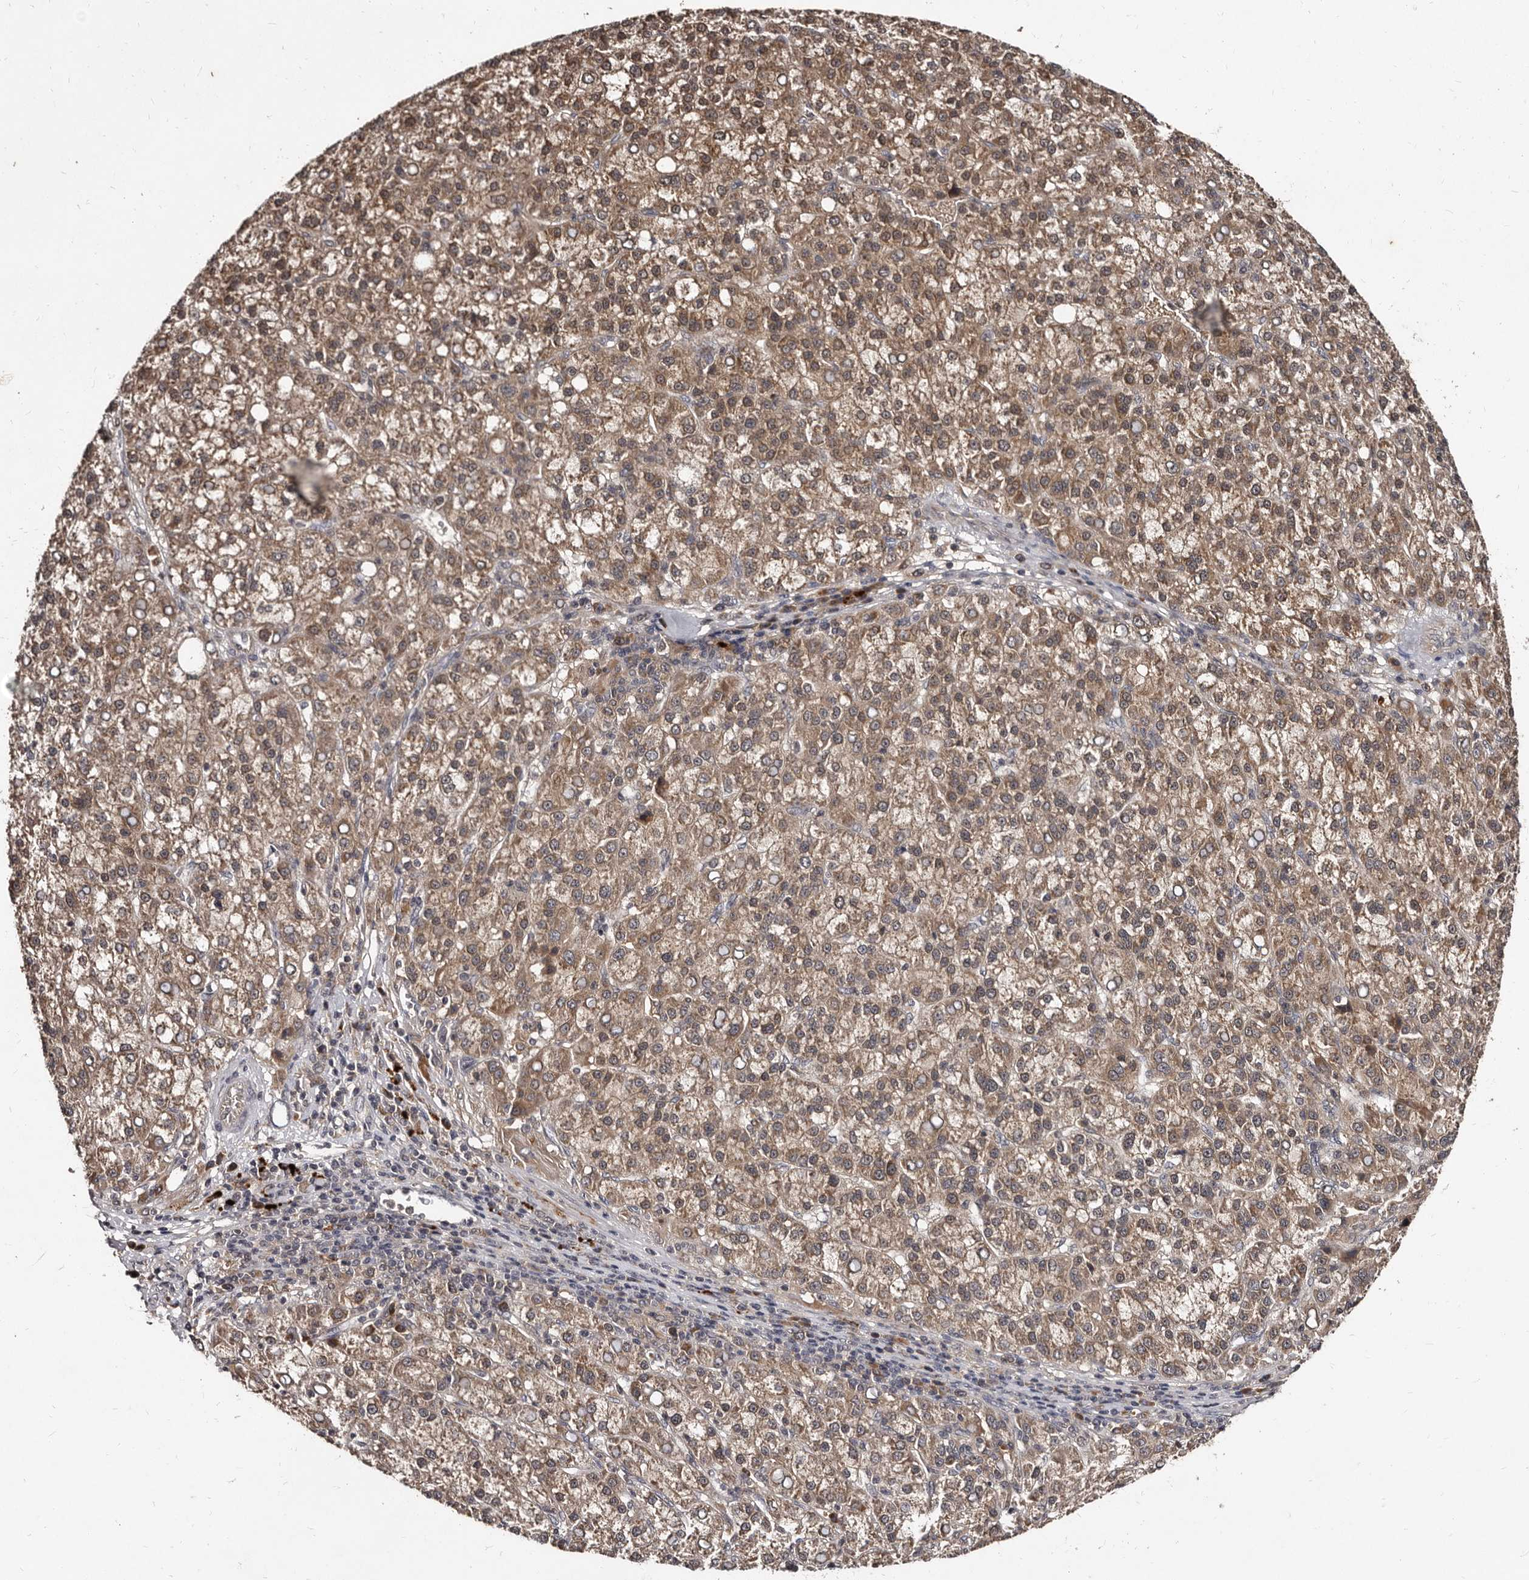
{"staining": {"intensity": "moderate", "quantity": ">75%", "location": "cytoplasmic/membranous"}, "tissue": "liver cancer", "cell_type": "Tumor cells", "image_type": "cancer", "snomed": [{"axis": "morphology", "description": "Carcinoma, Hepatocellular, NOS"}, {"axis": "topography", "description": "Liver"}], "caption": "Immunohistochemistry of human liver cancer displays medium levels of moderate cytoplasmic/membranous positivity in about >75% of tumor cells.", "gene": "PMVK", "patient": {"sex": "female", "age": 58}}